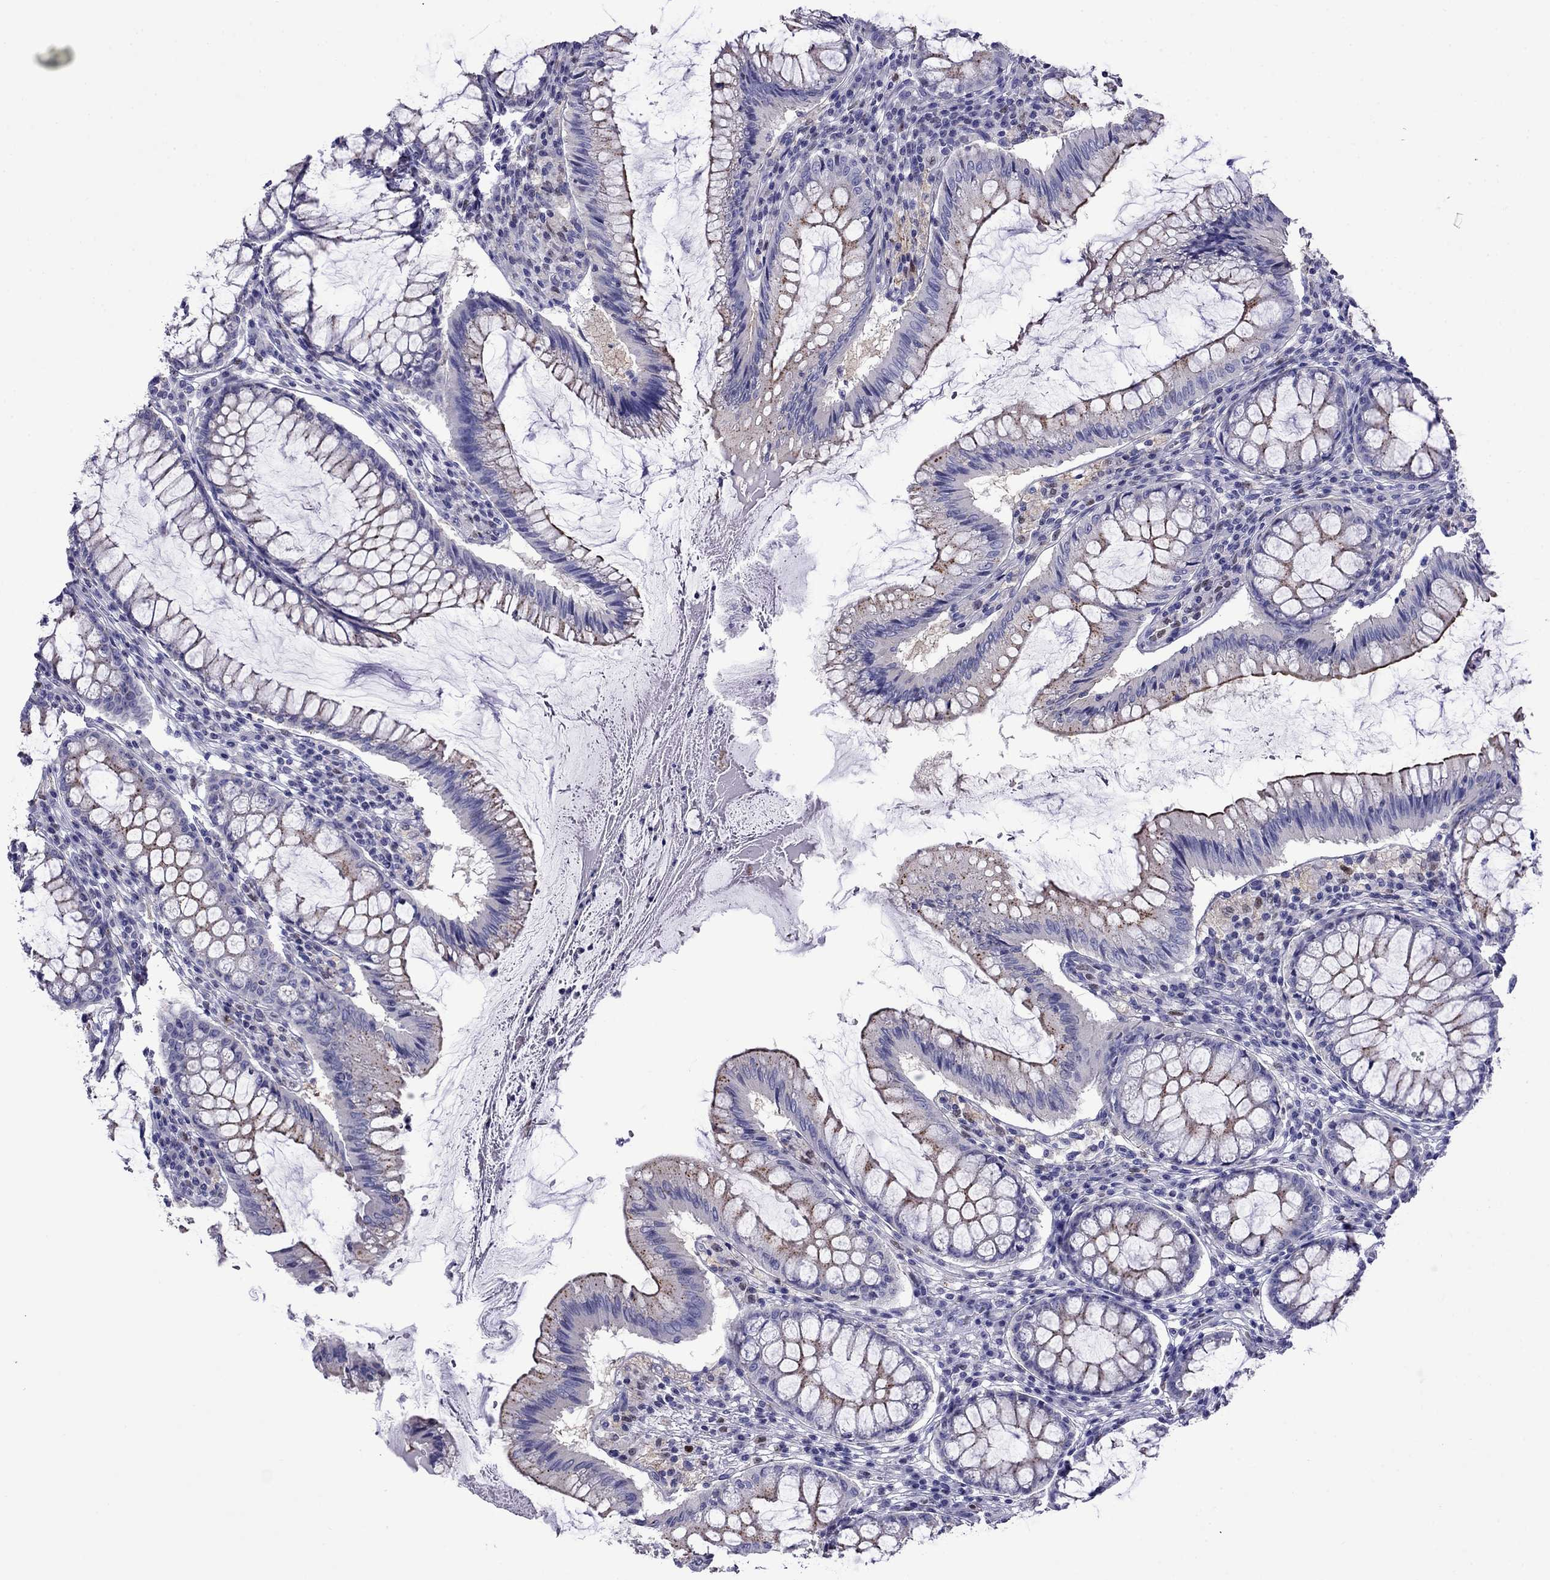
{"staining": {"intensity": "moderate", "quantity": "25%-75%", "location": "cytoplasmic/membranous"}, "tissue": "colorectal cancer", "cell_type": "Tumor cells", "image_type": "cancer", "snomed": [{"axis": "morphology", "description": "Adenocarcinoma, NOS"}, {"axis": "topography", "description": "Colon"}], "caption": "Immunohistochemical staining of colorectal cancer exhibits moderate cytoplasmic/membranous protein positivity in approximately 25%-75% of tumor cells. Nuclei are stained in blue.", "gene": "MPZ", "patient": {"sex": "female", "age": 70}}